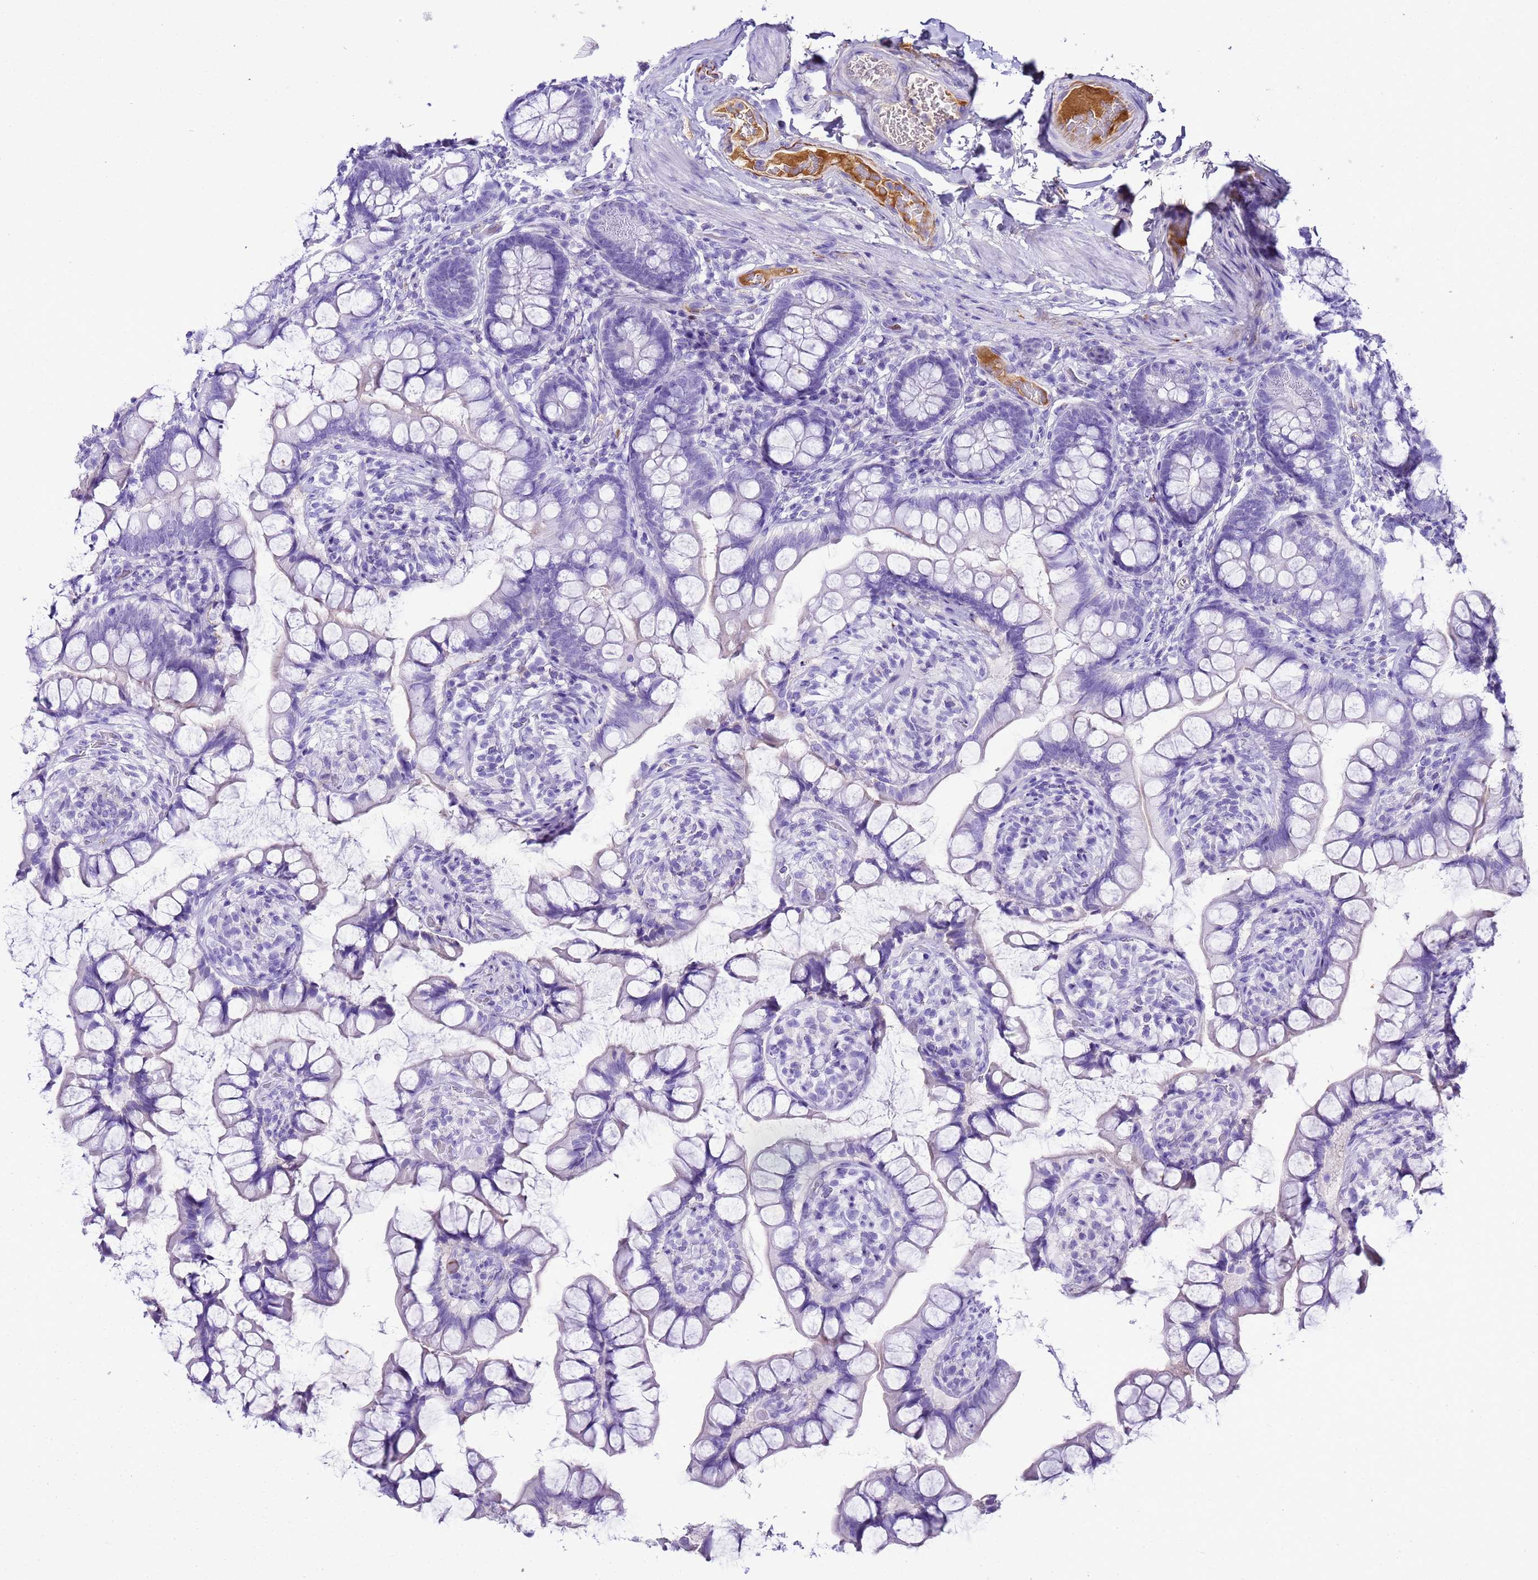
{"staining": {"intensity": "negative", "quantity": "none", "location": "none"}, "tissue": "small intestine", "cell_type": "Glandular cells", "image_type": "normal", "snomed": [{"axis": "morphology", "description": "Normal tissue, NOS"}, {"axis": "topography", "description": "Small intestine"}], "caption": "A high-resolution micrograph shows immunohistochemistry staining of normal small intestine, which shows no significant positivity in glandular cells. (Stains: DAB IHC with hematoxylin counter stain, Microscopy: brightfield microscopy at high magnification).", "gene": "CFHR1", "patient": {"sex": "male", "age": 70}}